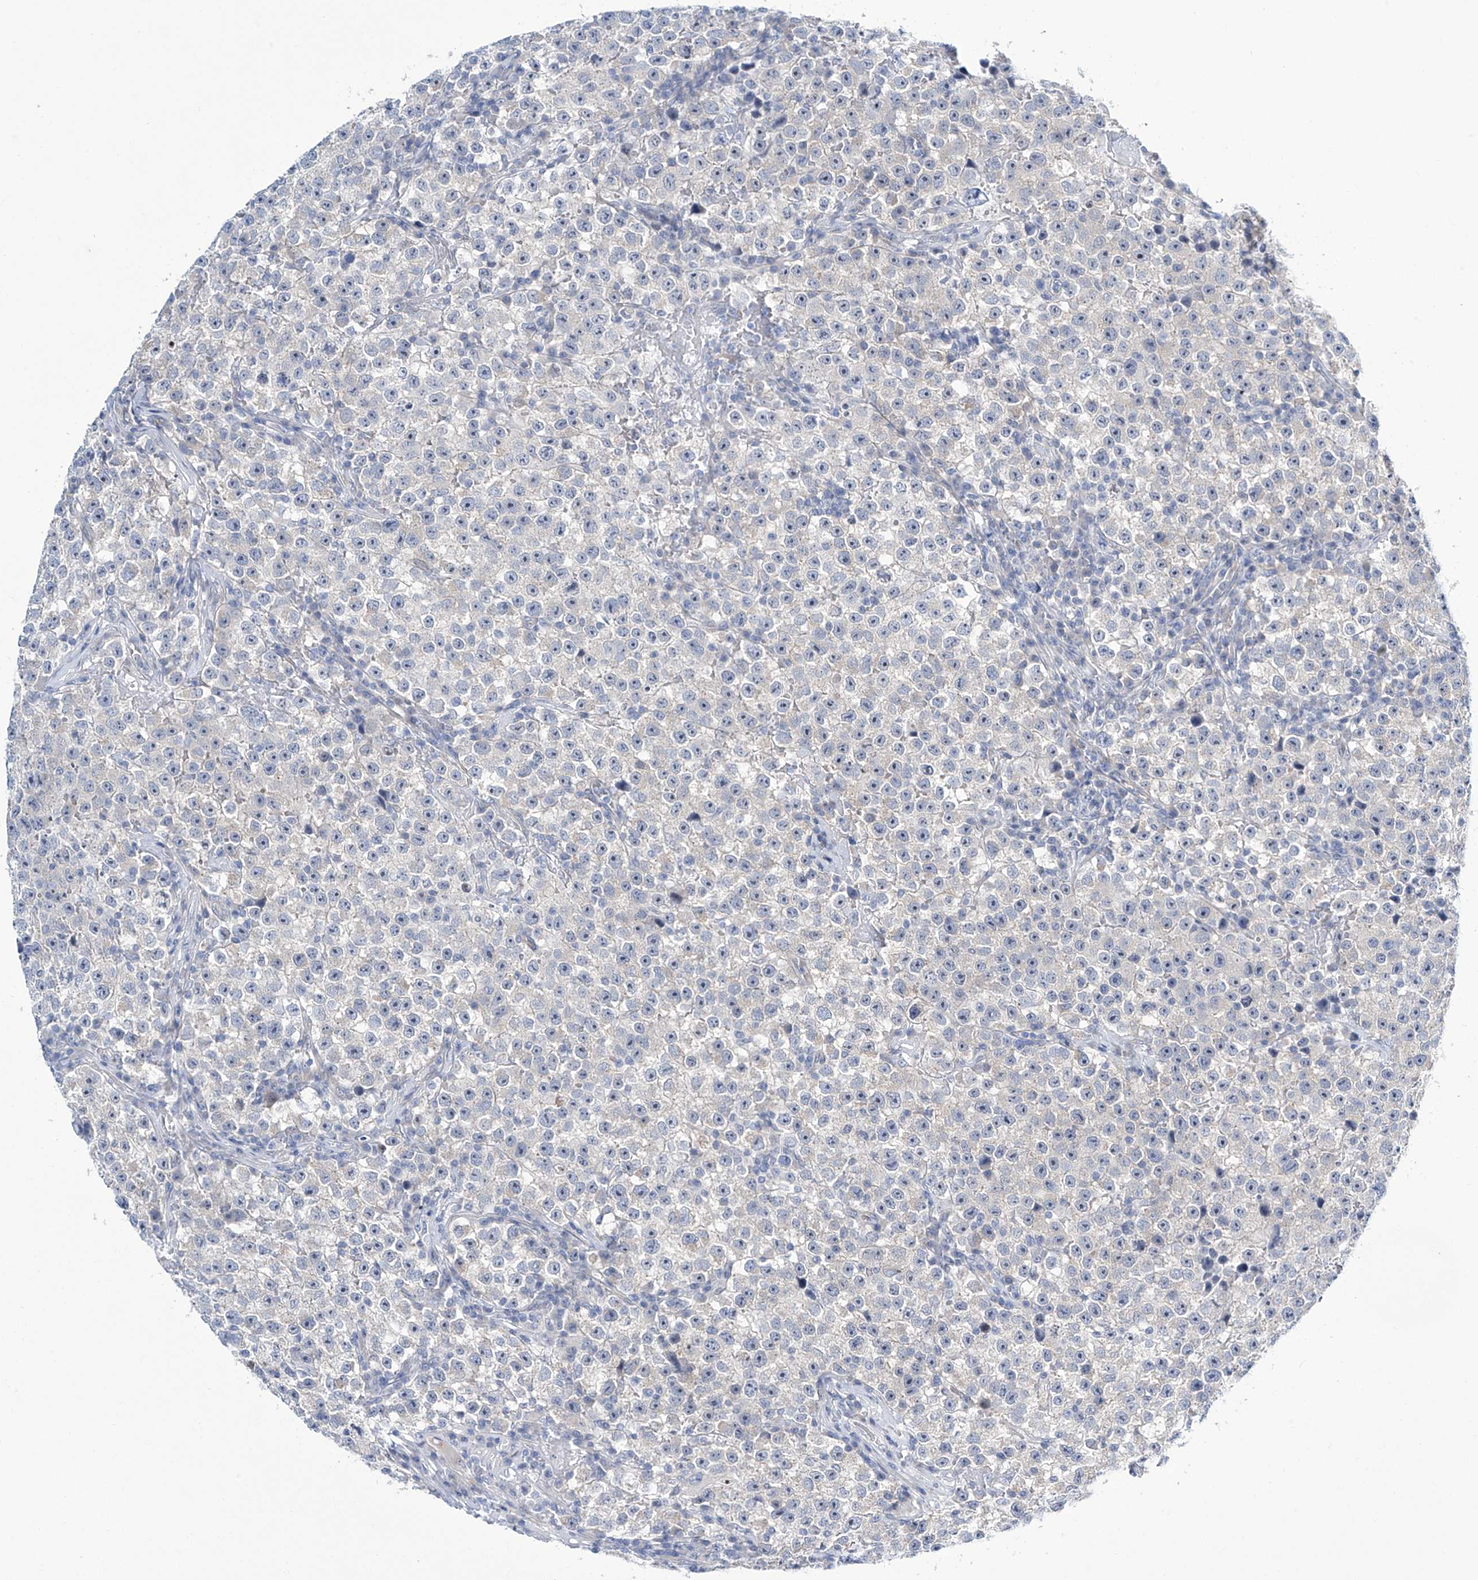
{"staining": {"intensity": "moderate", "quantity": "<25%", "location": "nuclear"}, "tissue": "testis cancer", "cell_type": "Tumor cells", "image_type": "cancer", "snomed": [{"axis": "morphology", "description": "Seminoma, NOS"}, {"axis": "topography", "description": "Testis"}], "caption": "A high-resolution histopathology image shows immunohistochemistry staining of seminoma (testis), which demonstrates moderate nuclear staining in about <25% of tumor cells.", "gene": "TRIM60", "patient": {"sex": "male", "age": 22}}